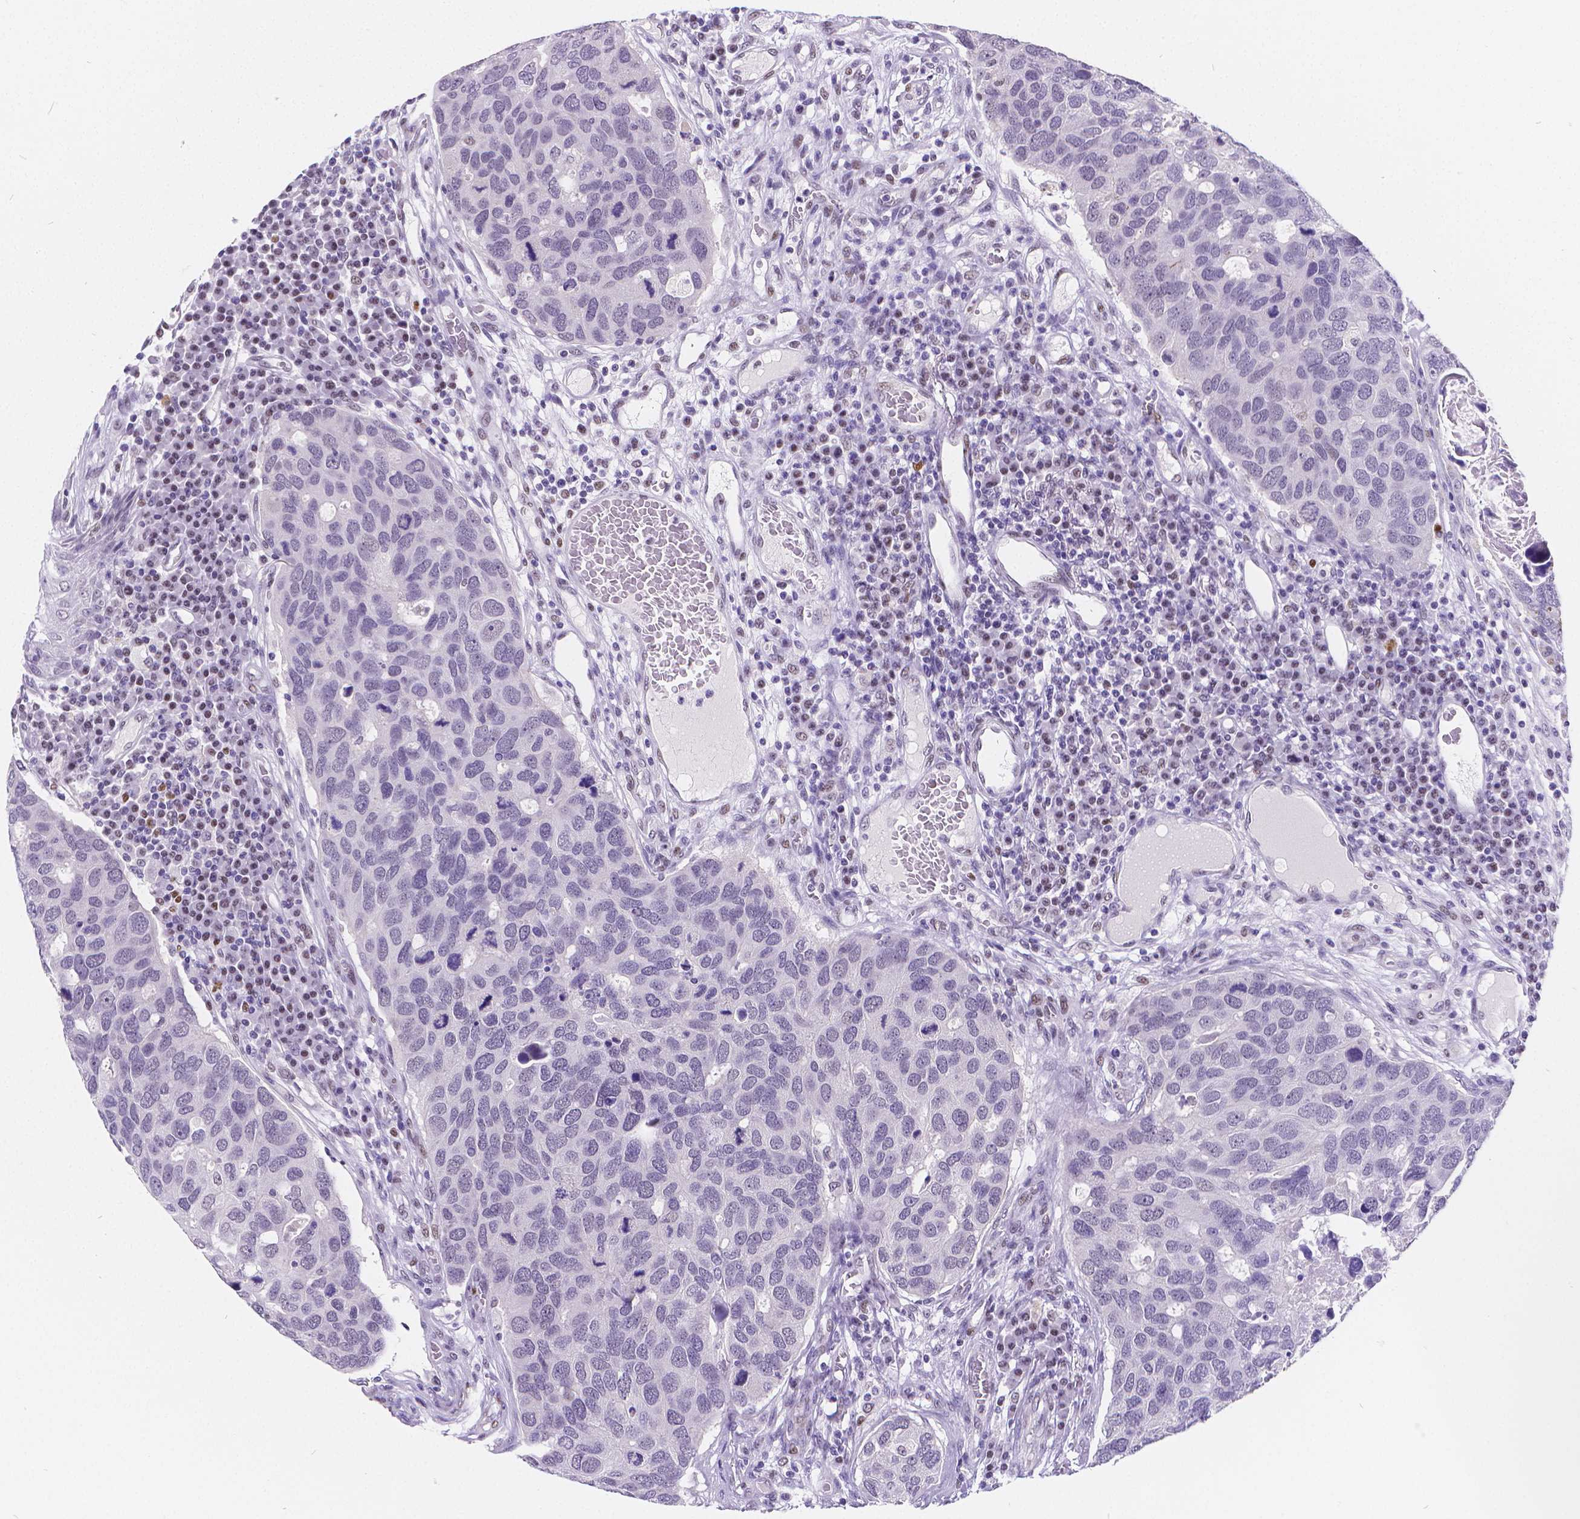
{"staining": {"intensity": "negative", "quantity": "none", "location": "none"}, "tissue": "breast cancer", "cell_type": "Tumor cells", "image_type": "cancer", "snomed": [{"axis": "morphology", "description": "Duct carcinoma"}, {"axis": "topography", "description": "Breast"}], "caption": "Tumor cells are negative for brown protein staining in breast cancer (infiltrating ductal carcinoma).", "gene": "MEF2C", "patient": {"sex": "female", "age": 83}}